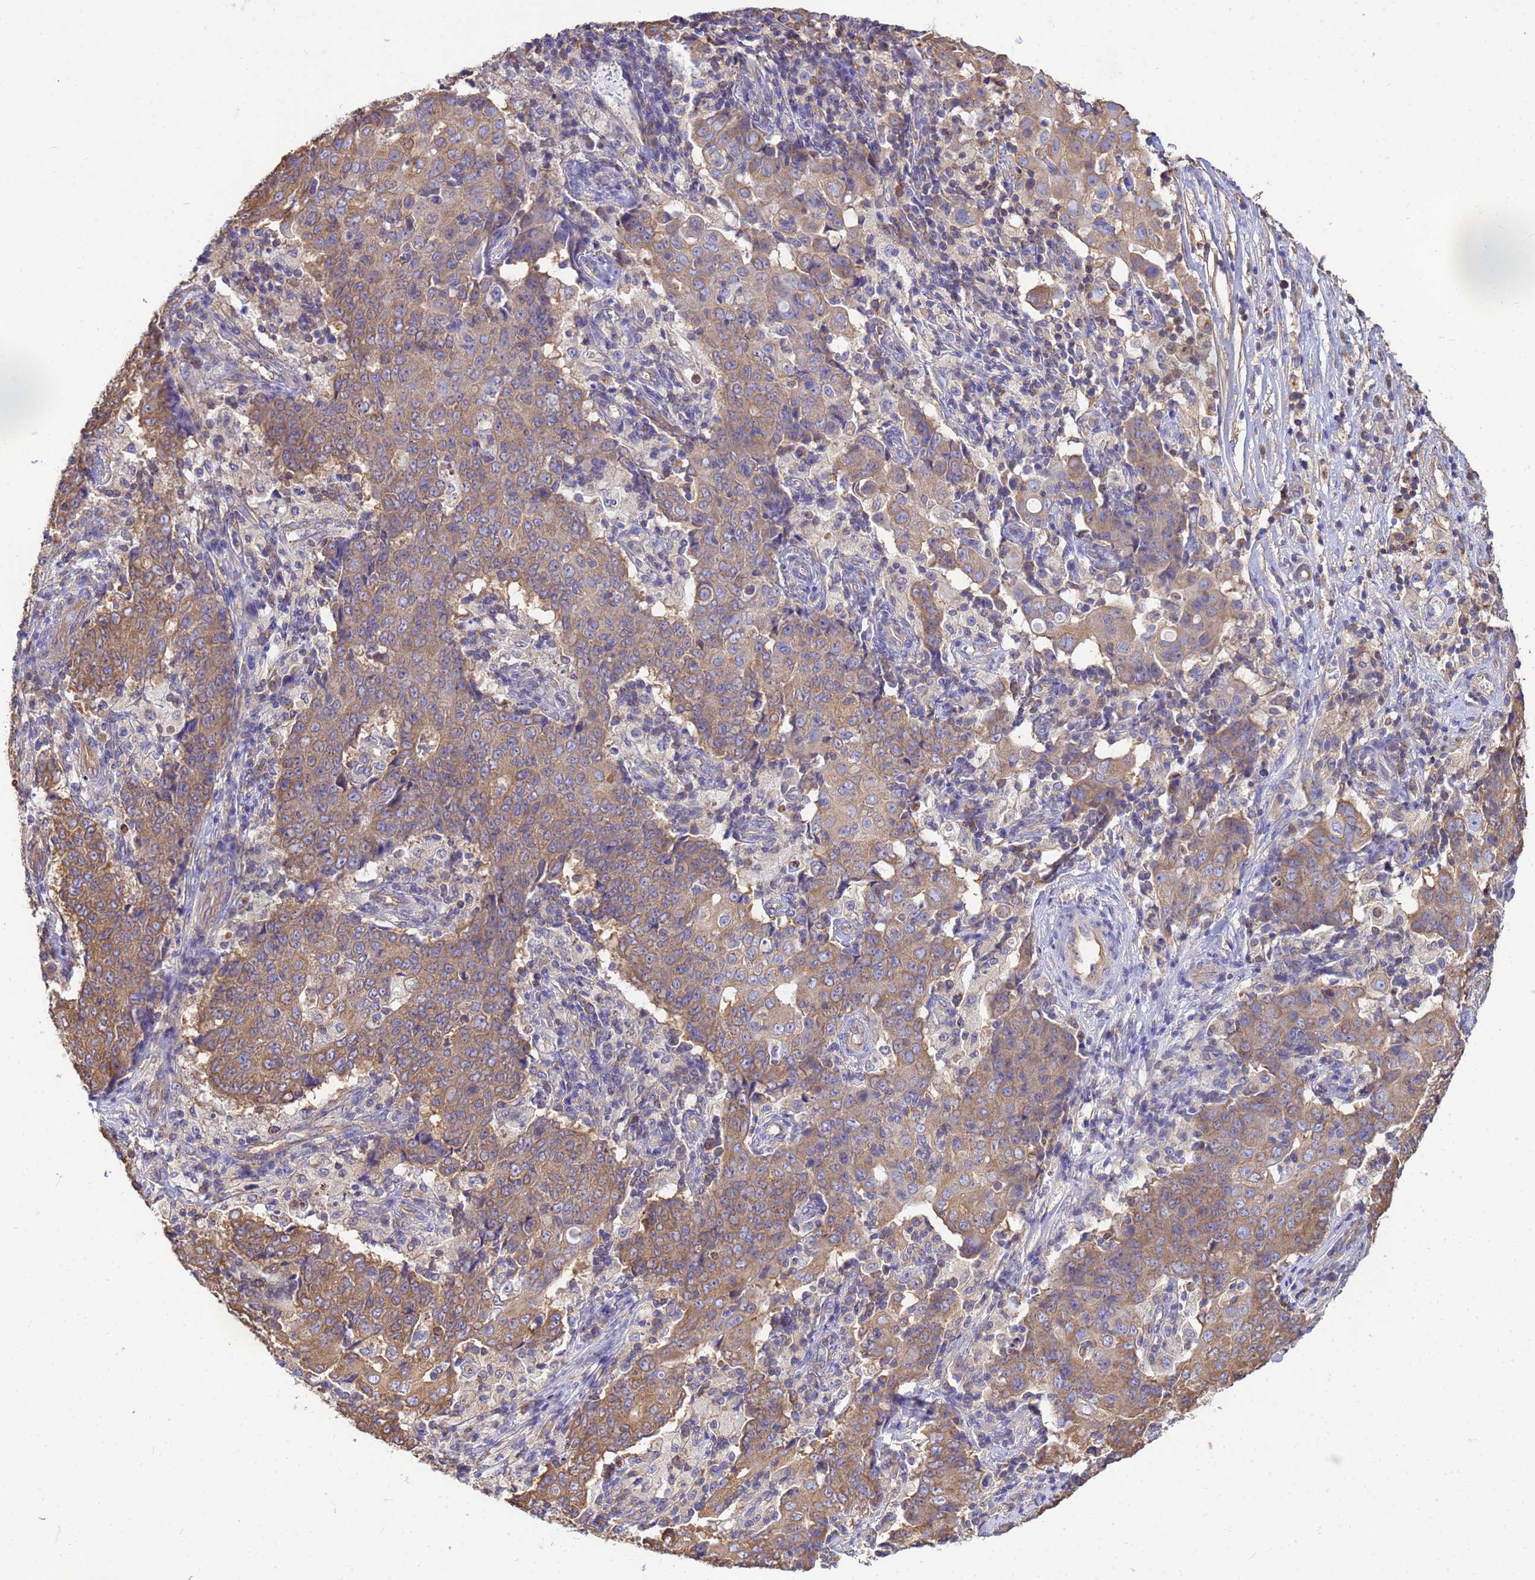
{"staining": {"intensity": "moderate", "quantity": ">75%", "location": "cytoplasmic/membranous"}, "tissue": "ovarian cancer", "cell_type": "Tumor cells", "image_type": "cancer", "snomed": [{"axis": "morphology", "description": "Carcinoma, endometroid"}, {"axis": "topography", "description": "Ovary"}], "caption": "Immunohistochemical staining of human ovarian endometroid carcinoma exhibits medium levels of moderate cytoplasmic/membranous protein expression in about >75% of tumor cells.", "gene": "TUBB1", "patient": {"sex": "female", "age": 42}}